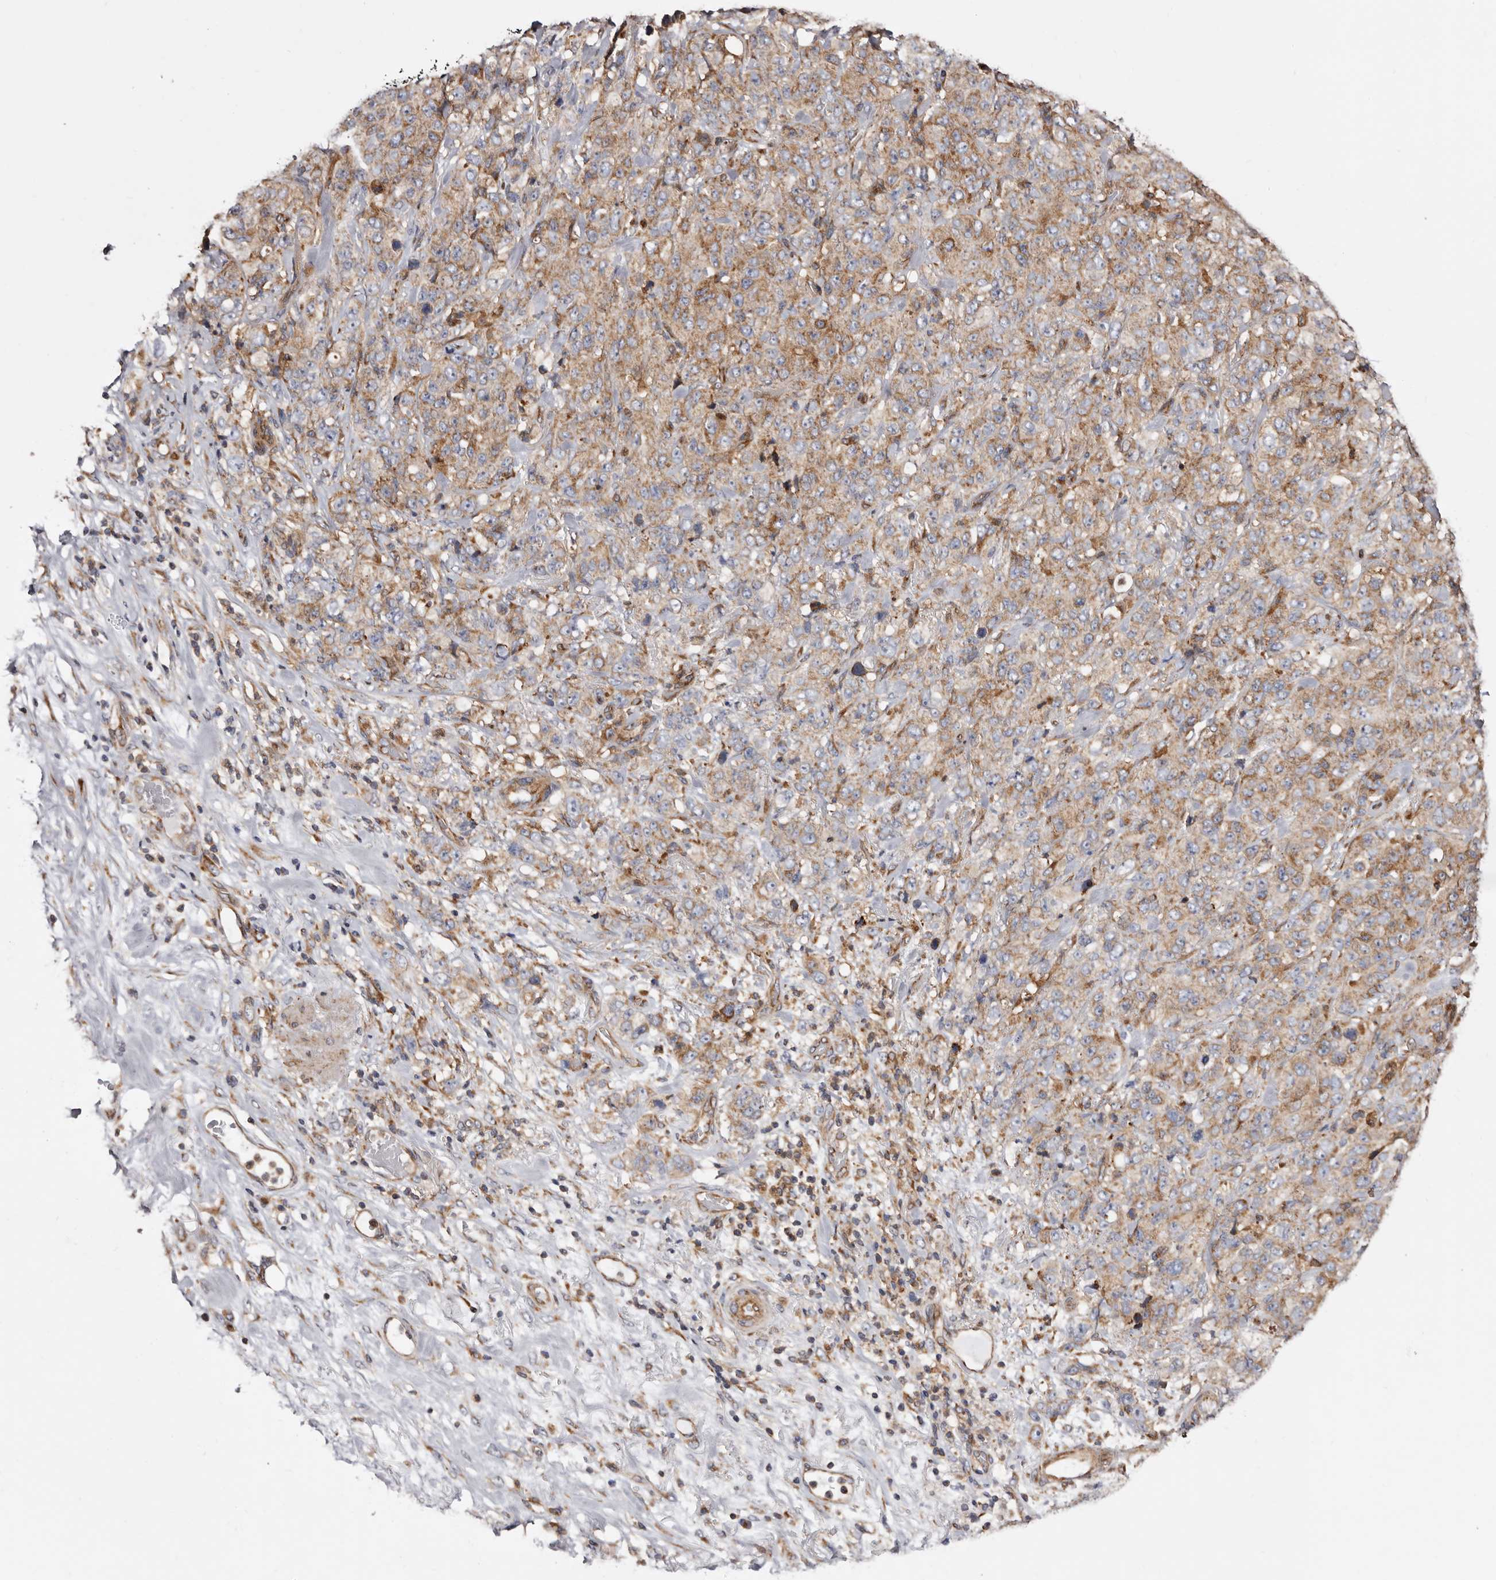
{"staining": {"intensity": "weak", "quantity": ">75%", "location": "cytoplasmic/membranous"}, "tissue": "stomach cancer", "cell_type": "Tumor cells", "image_type": "cancer", "snomed": [{"axis": "morphology", "description": "Adenocarcinoma, NOS"}, {"axis": "topography", "description": "Stomach"}], "caption": "Protein expression analysis of human stomach cancer (adenocarcinoma) reveals weak cytoplasmic/membranous expression in about >75% of tumor cells.", "gene": "COQ8B", "patient": {"sex": "male", "age": 48}}